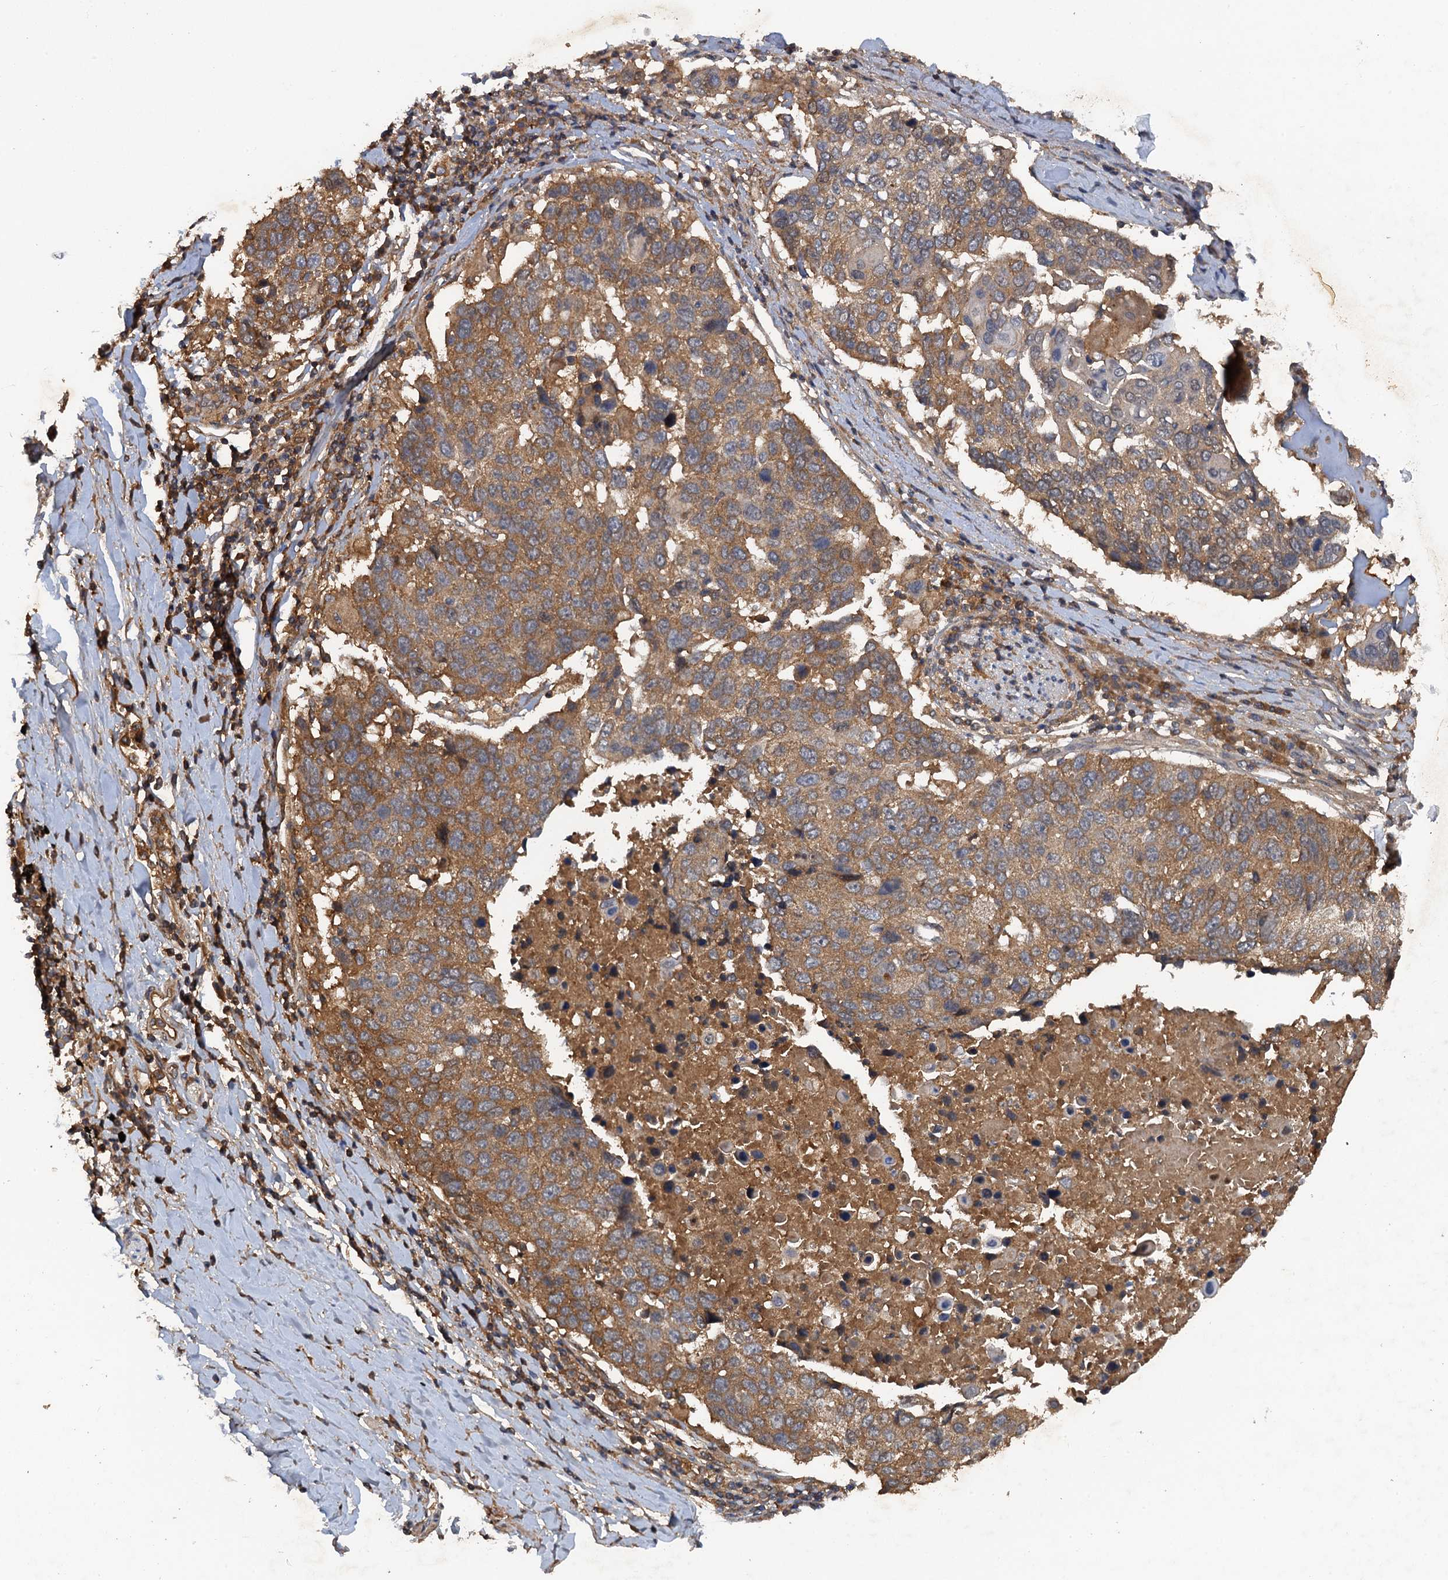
{"staining": {"intensity": "moderate", "quantity": ">75%", "location": "cytoplasmic/membranous"}, "tissue": "lung cancer", "cell_type": "Tumor cells", "image_type": "cancer", "snomed": [{"axis": "morphology", "description": "Squamous cell carcinoma, NOS"}, {"axis": "topography", "description": "Lung"}], "caption": "Immunohistochemistry of human lung squamous cell carcinoma reveals medium levels of moderate cytoplasmic/membranous positivity in approximately >75% of tumor cells.", "gene": "HAPLN3", "patient": {"sex": "male", "age": 66}}